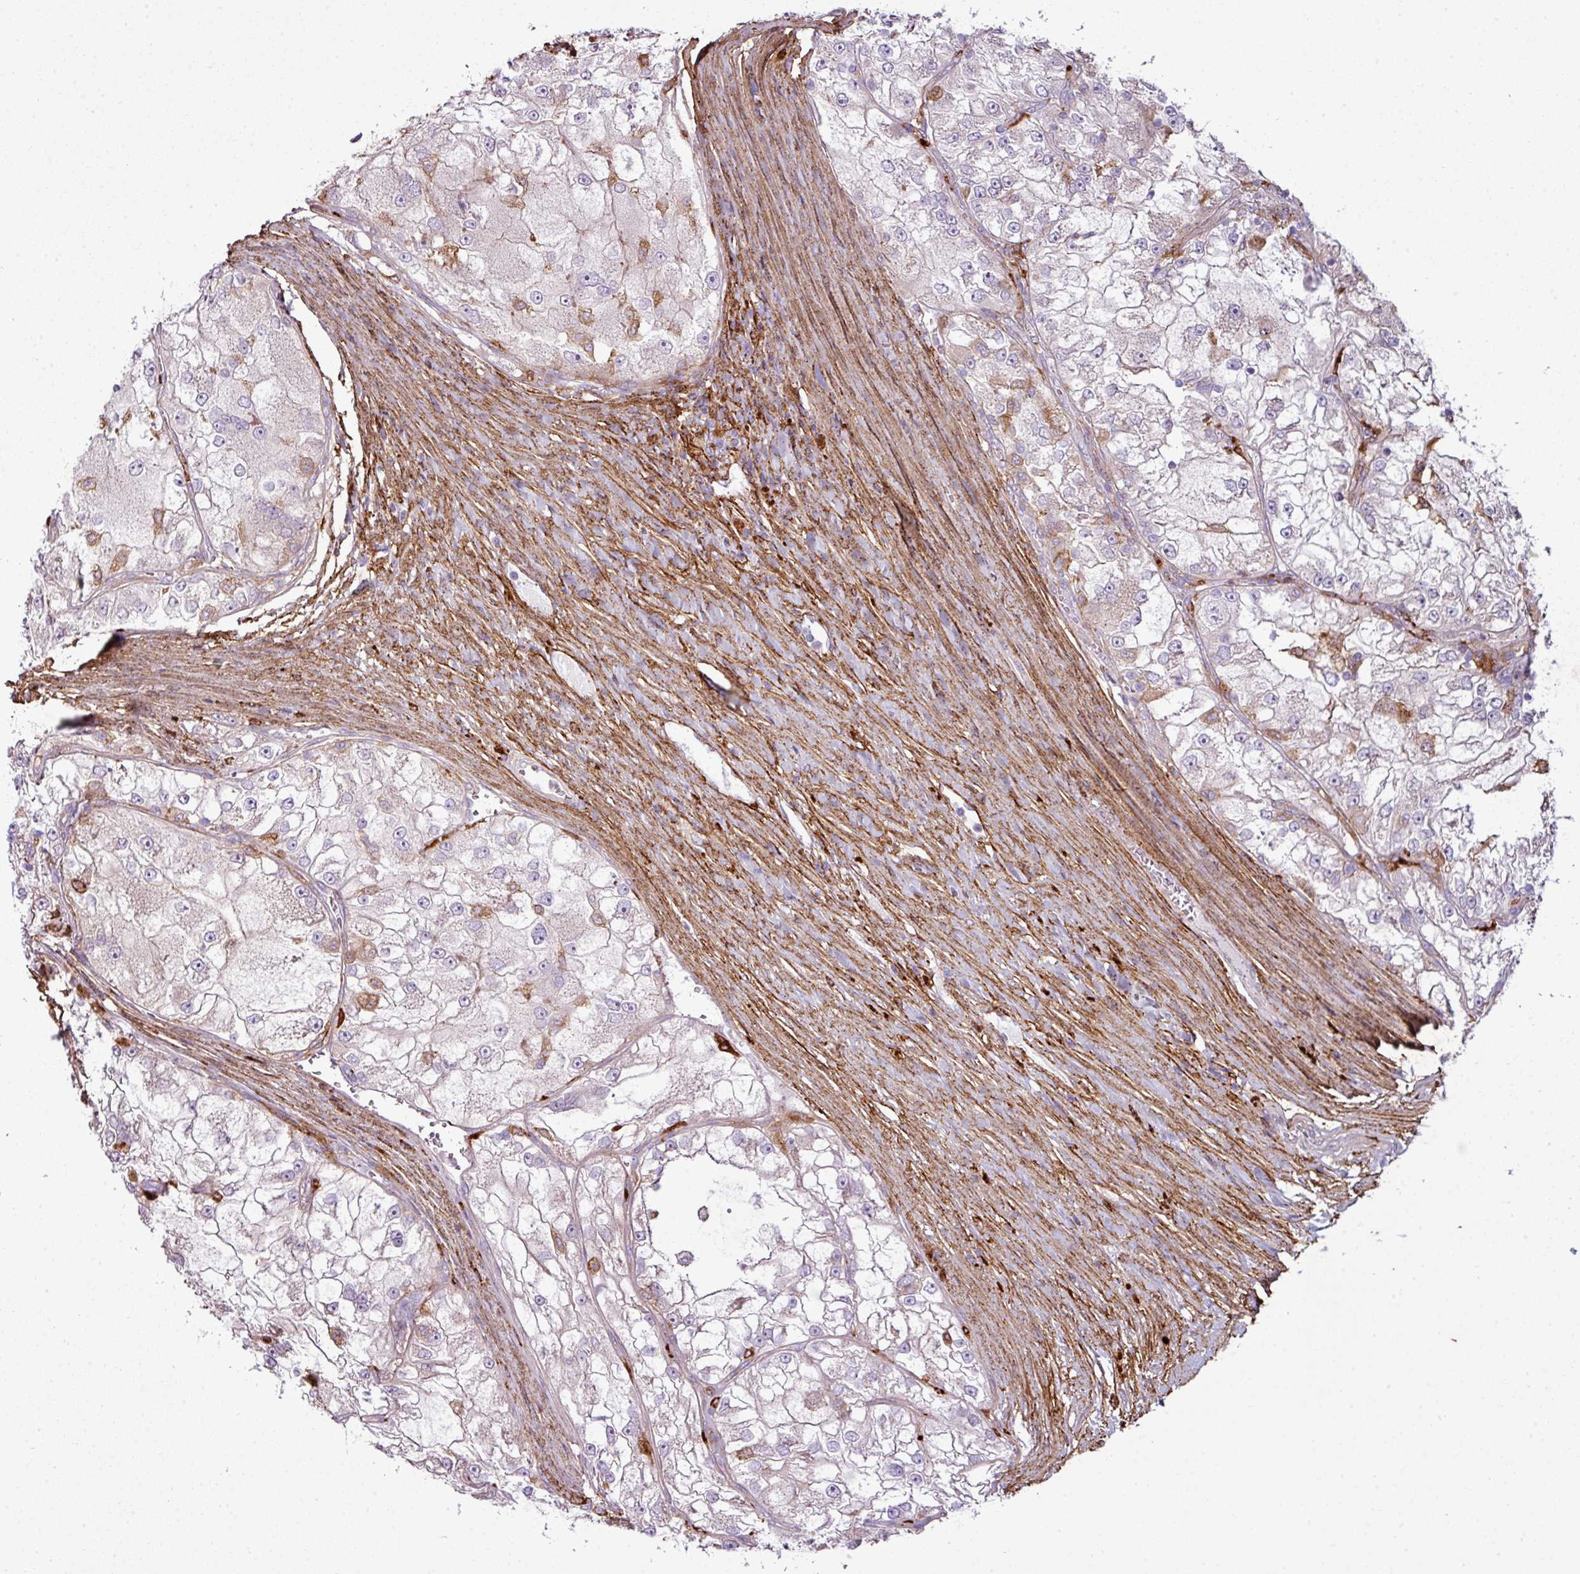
{"staining": {"intensity": "negative", "quantity": "none", "location": "none"}, "tissue": "renal cancer", "cell_type": "Tumor cells", "image_type": "cancer", "snomed": [{"axis": "morphology", "description": "Adenocarcinoma, NOS"}, {"axis": "topography", "description": "Kidney"}], "caption": "IHC histopathology image of neoplastic tissue: renal adenocarcinoma stained with DAB exhibits no significant protein expression in tumor cells.", "gene": "COL8A1", "patient": {"sex": "female", "age": 72}}